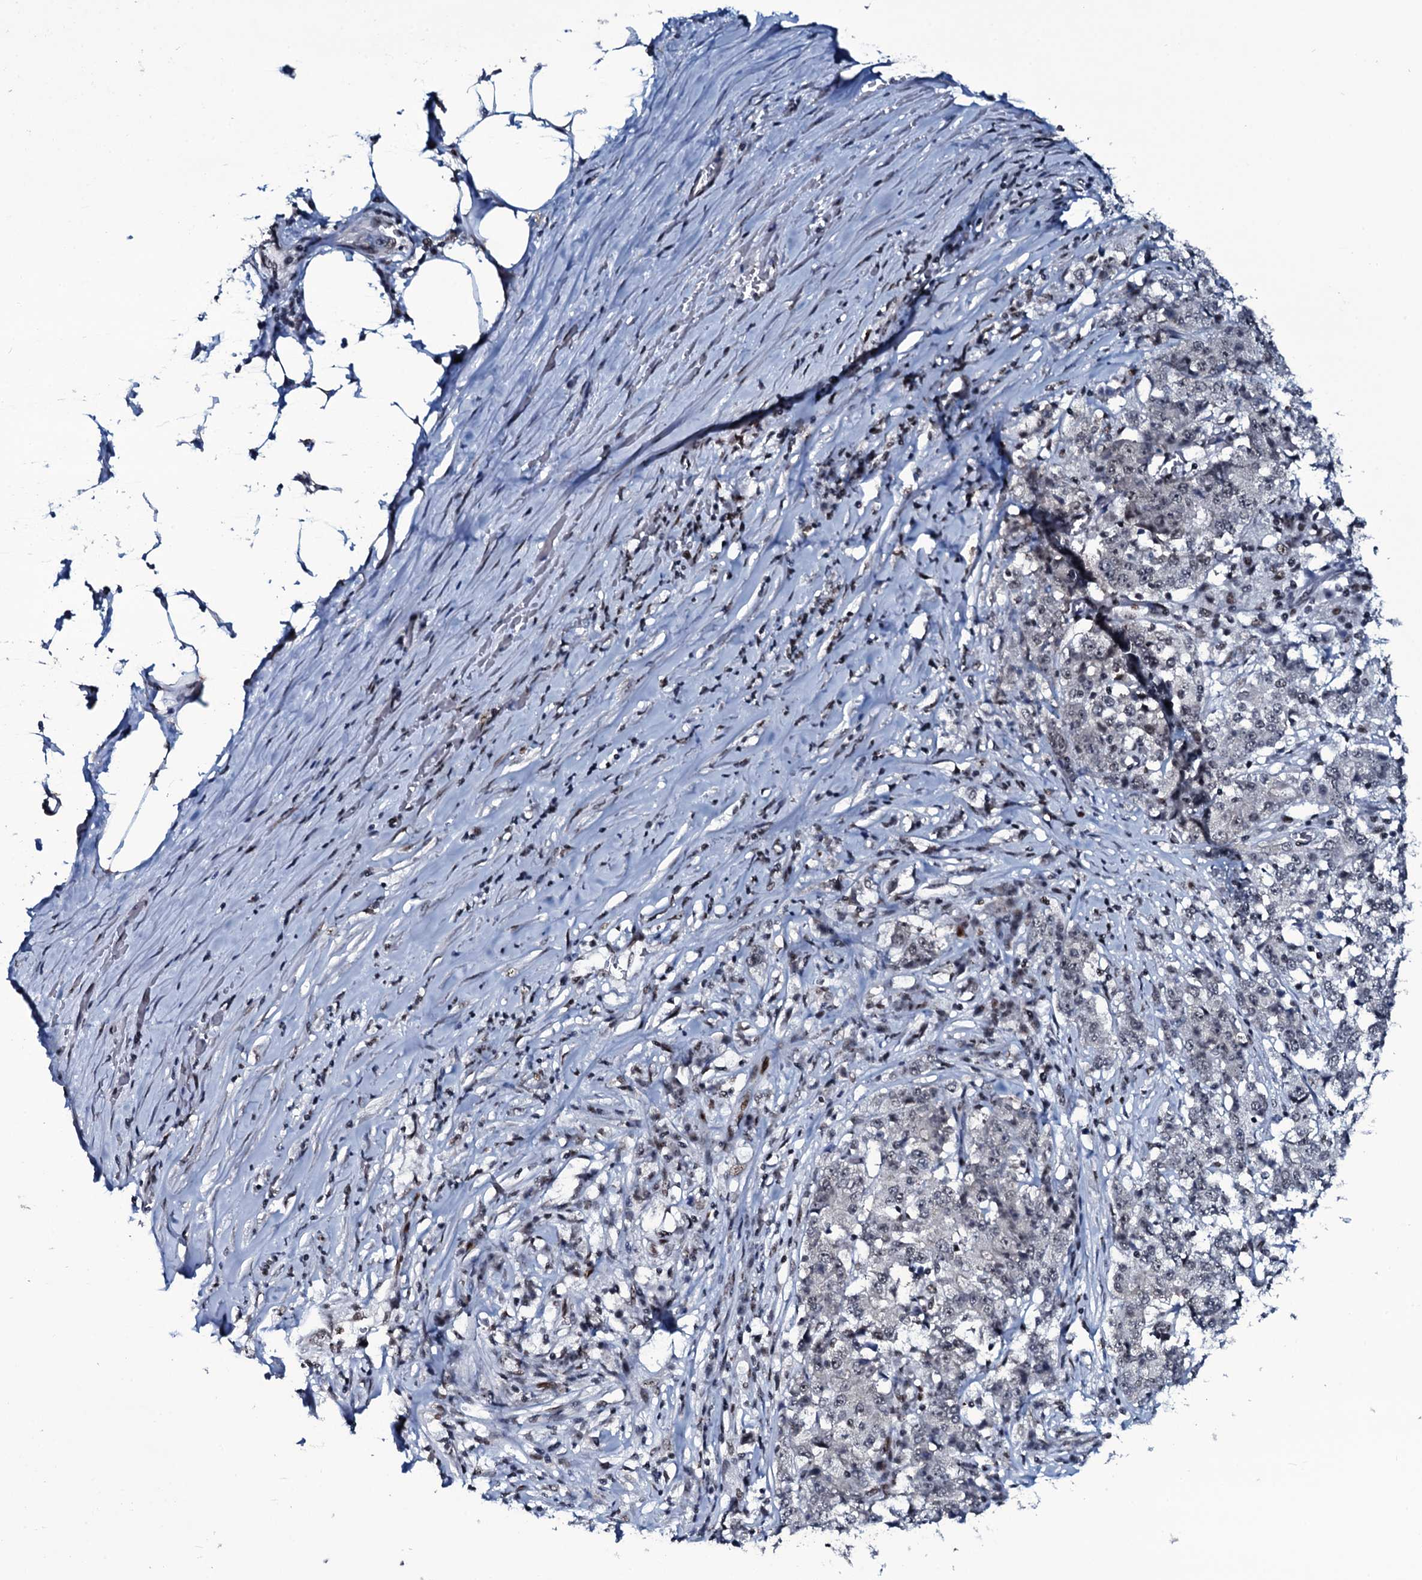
{"staining": {"intensity": "negative", "quantity": "none", "location": "none"}, "tissue": "stomach cancer", "cell_type": "Tumor cells", "image_type": "cancer", "snomed": [{"axis": "morphology", "description": "Adenocarcinoma, NOS"}, {"axis": "topography", "description": "Stomach"}], "caption": "Stomach adenocarcinoma was stained to show a protein in brown. There is no significant staining in tumor cells.", "gene": "ZMIZ2", "patient": {"sex": "male", "age": 59}}